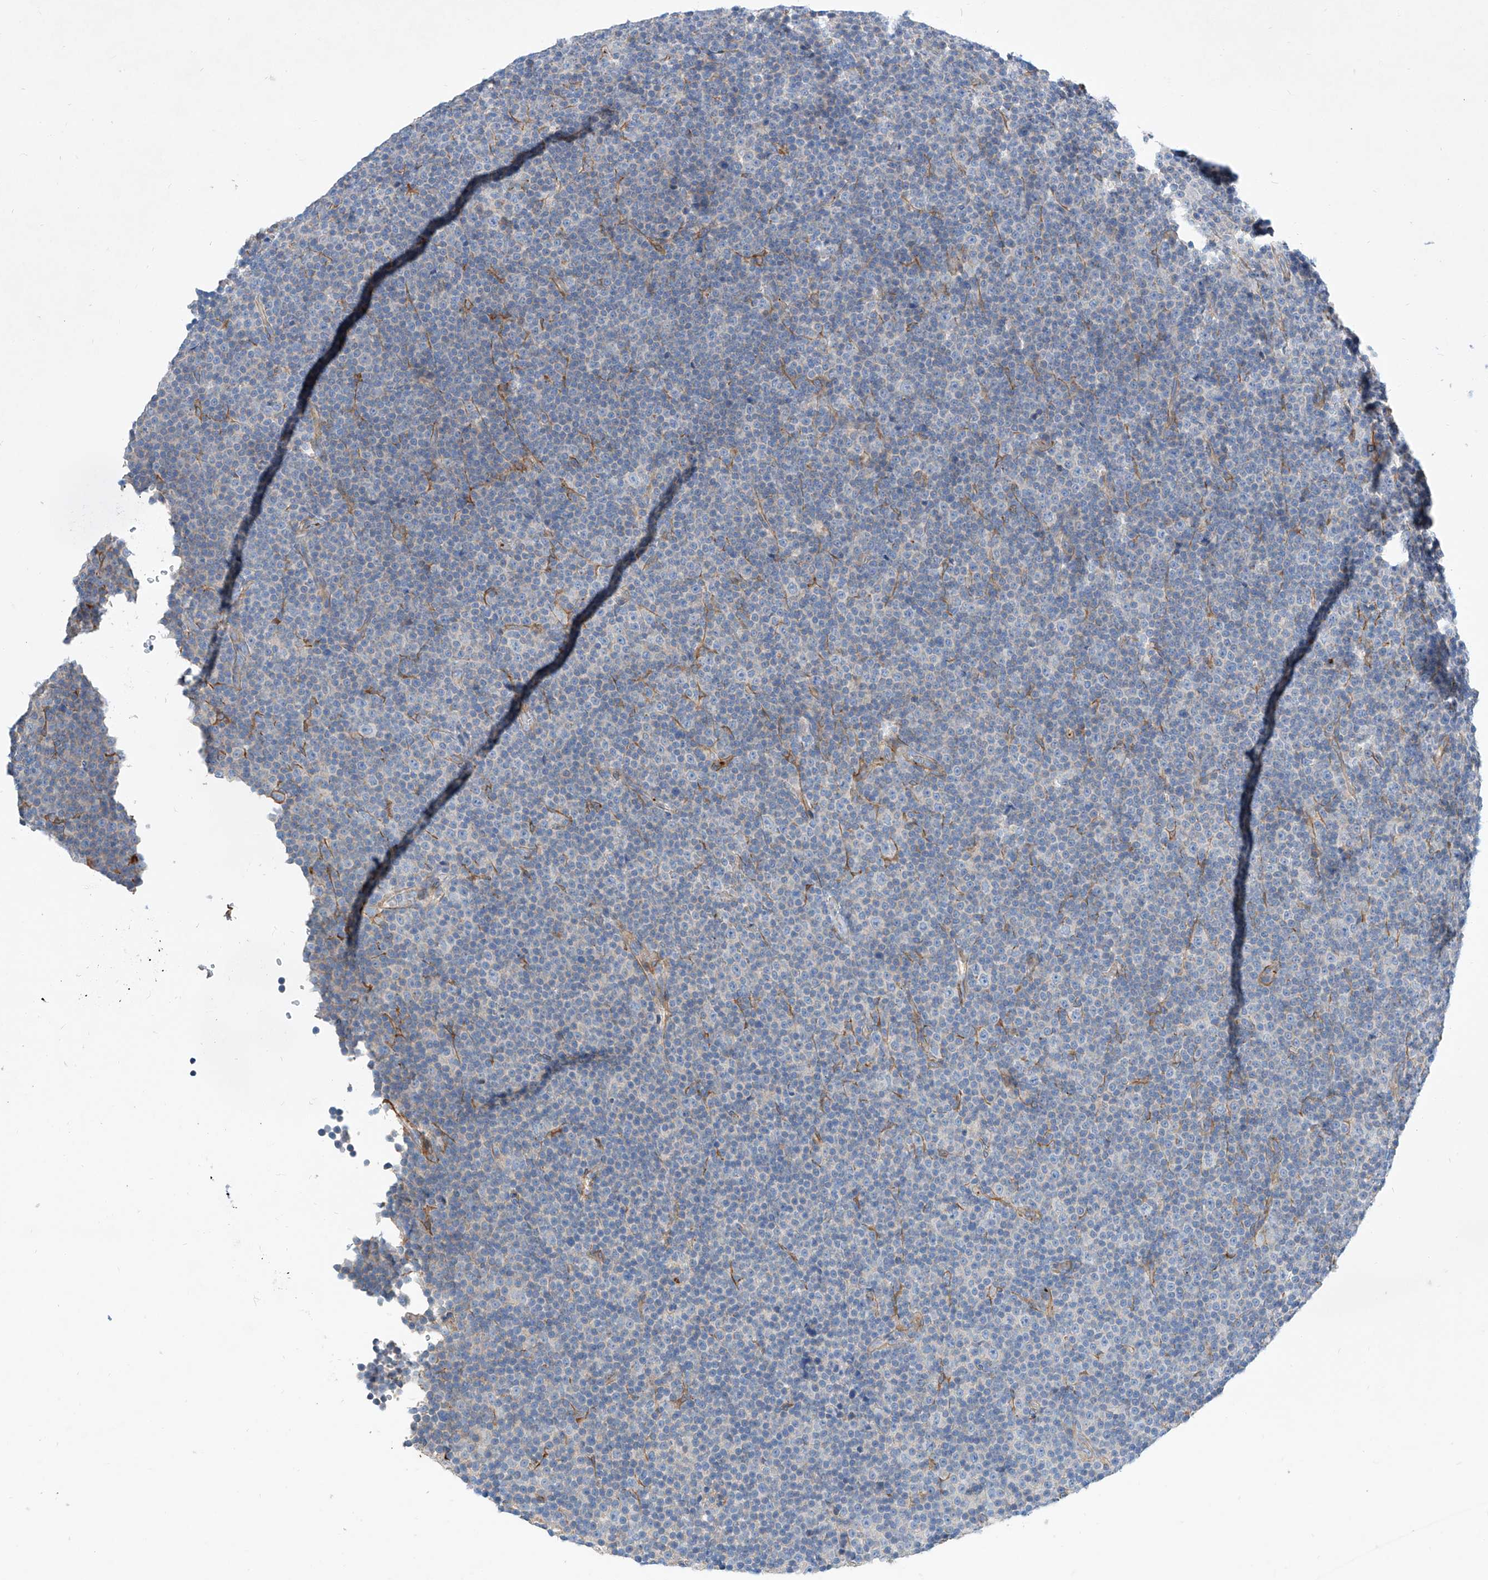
{"staining": {"intensity": "negative", "quantity": "none", "location": "none"}, "tissue": "lymphoma", "cell_type": "Tumor cells", "image_type": "cancer", "snomed": [{"axis": "morphology", "description": "Malignant lymphoma, non-Hodgkin's type, Low grade"}, {"axis": "topography", "description": "Lymph node"}], "caption": "The immunohistochemistry (IHC) image has no significant expression in tumor cells of malignant lymphoma, non-Hodgkin's type (low-grade) tissue.", "gene": "TAS2R60", "patient": {"sex": "female", "age": 67}}